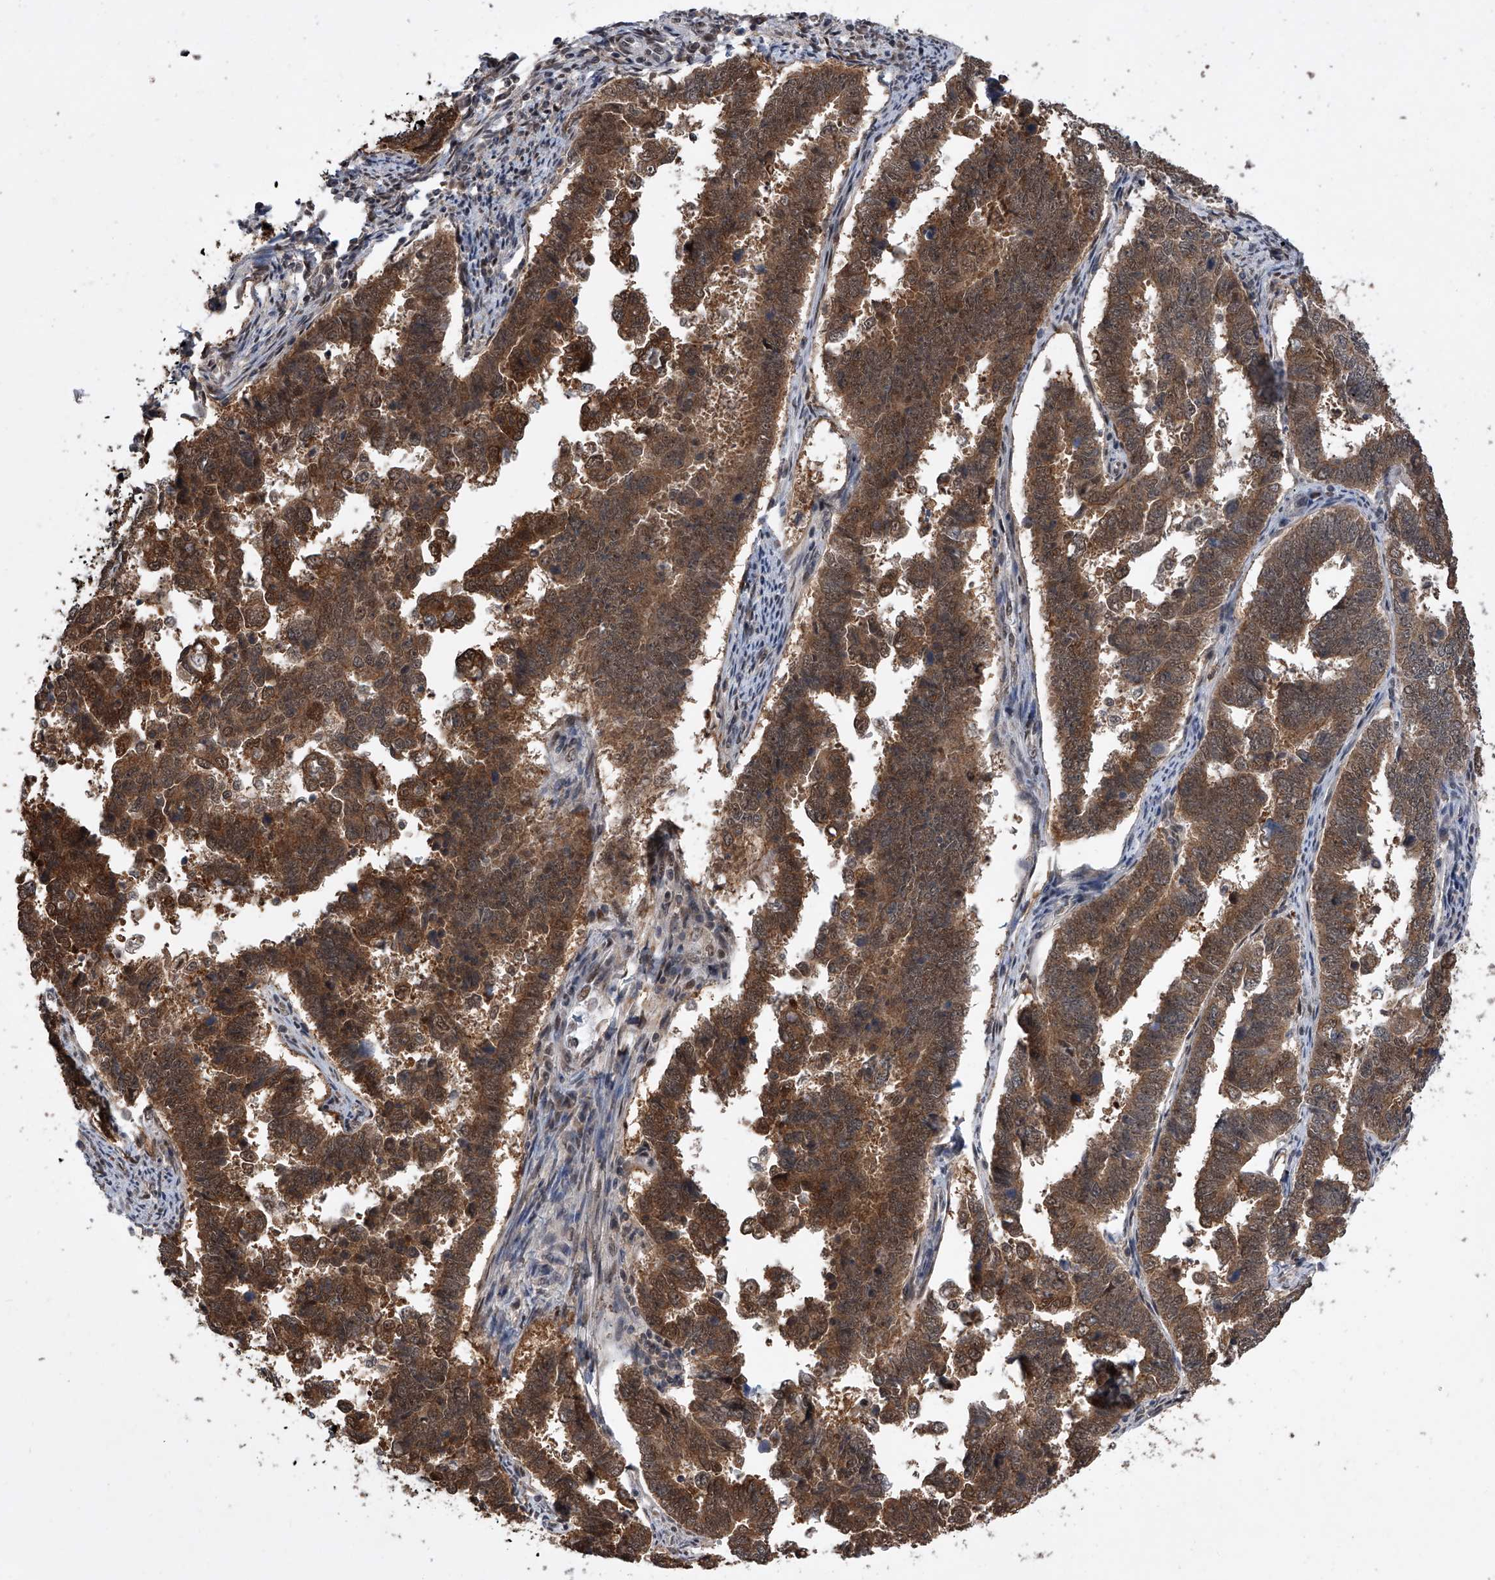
{"staining": {"intensity": "strong", "quantity": ">75%", "location": "cytoplasmic/membranous,nuclear"}, "tissue": "endometrial cancer", "cell_type": "Tumor cells", "image_type": "cancer", "snomed": [{"axis": "morphology", "description": "Adenocarcinoma, NOS"}, {"axis": "topography", "description": "Endometrium"}], "caption": "Immunohistochemistry staining of endometrial cancer (adenocarcinoma), which demonstrates high levels of strong cytoplasmic/membranous and nuclear staining in approximately >75% of tumor cells indicating strong cytoplasmic/membranous and nuclear protein positivity. The staining was performed using DAB (3,3'-diaminobenzidine) (brown) for protein detection and nuclei were counterstained in hematoxylin (blue).", "gene": "BHLHE23", "patient": {"sex": "female", "age": 75}}